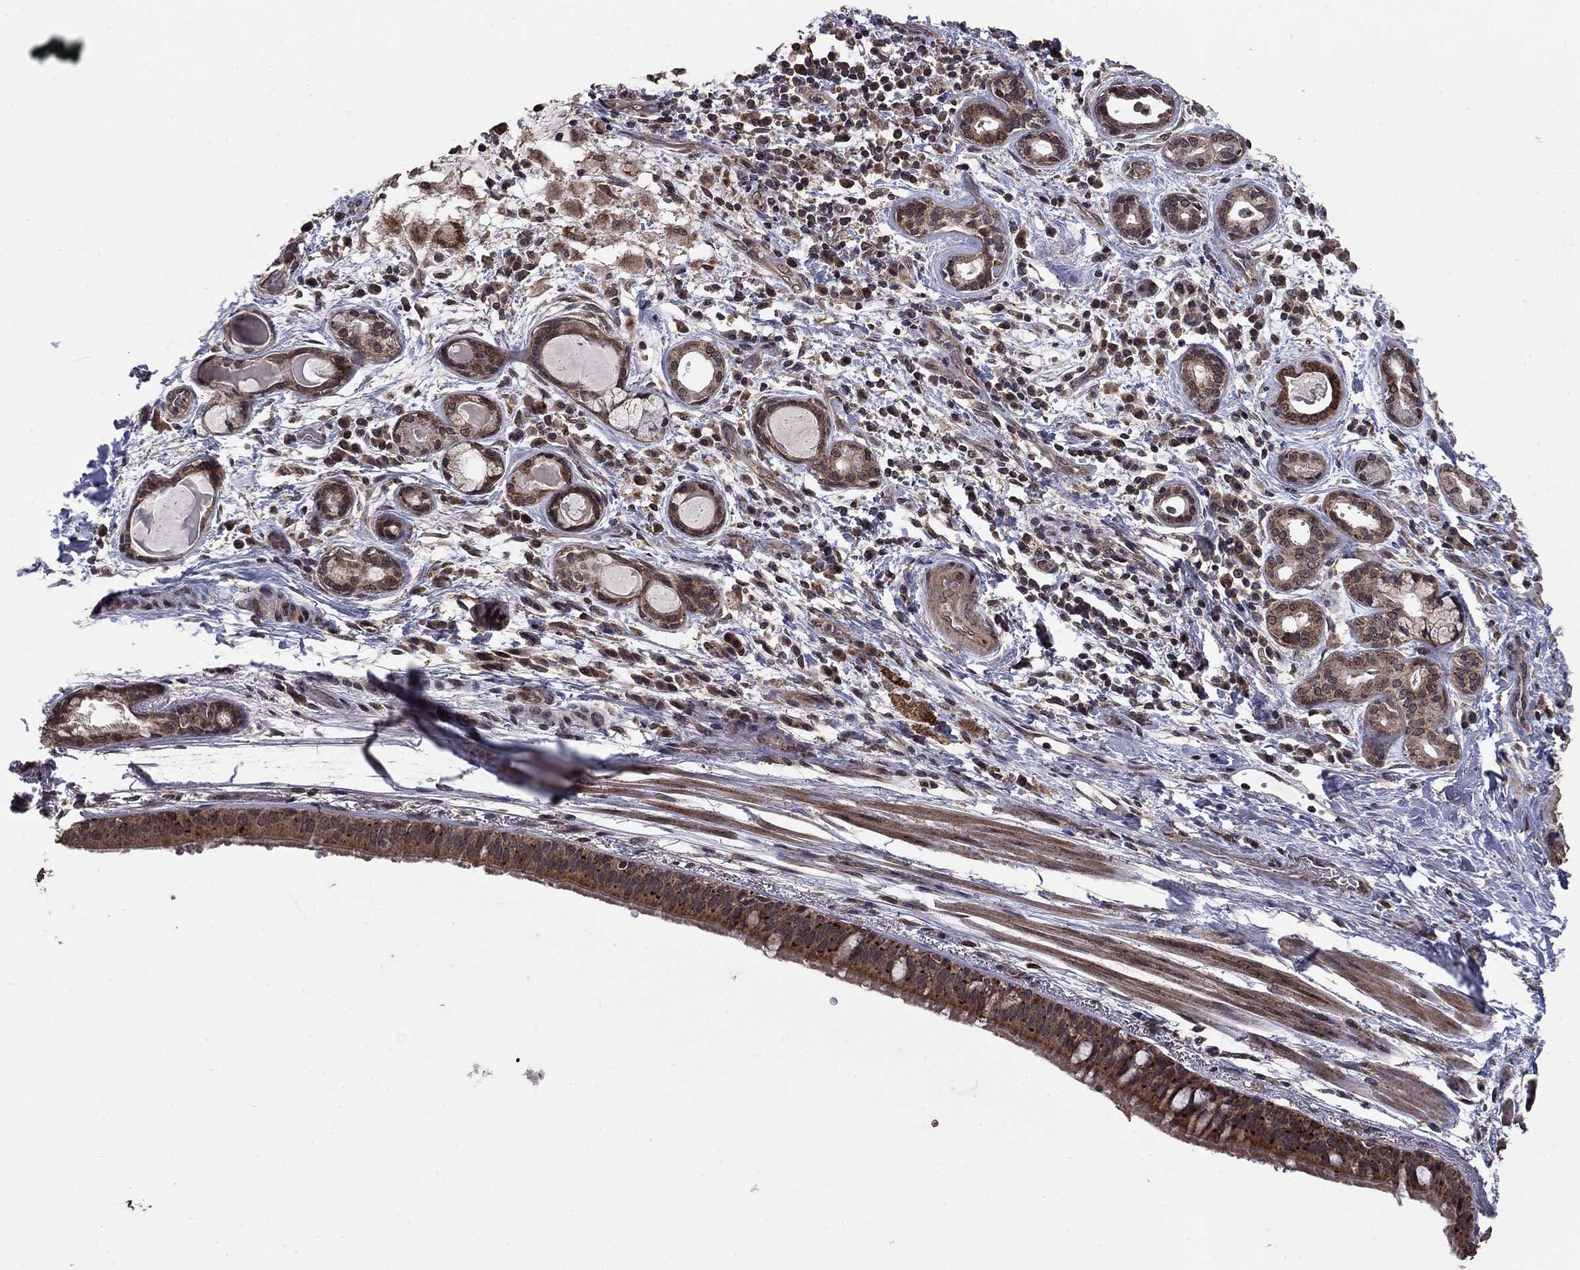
{"staining": {"intensity": "strong", "quantity": ">75%", "location": "cytoplasmic/membranous"}, "tissue": "bronchus", "cell_type": "Respiratory epithelial cells", "image_type": "normal", "snomed": [{"axis": "morphology", "description": "Normal tissue, NOS"}, {"axis": "morphology", "description": "Squamous cell carcinoma, NOS"}, {"axis": "topography", "description": "Bronchus"}, {"axis": "topography", "description": "Lung"}], "caption": "Approximately >75% of respiratory epithelial cells in unremarkable bronchus demonstrate strong cytoplasmic/membranous protein positivity as visualized by brown immunohistochemical staining.", "gene": "DHRS1", "patient": {"sex": "male", "age": 69}}